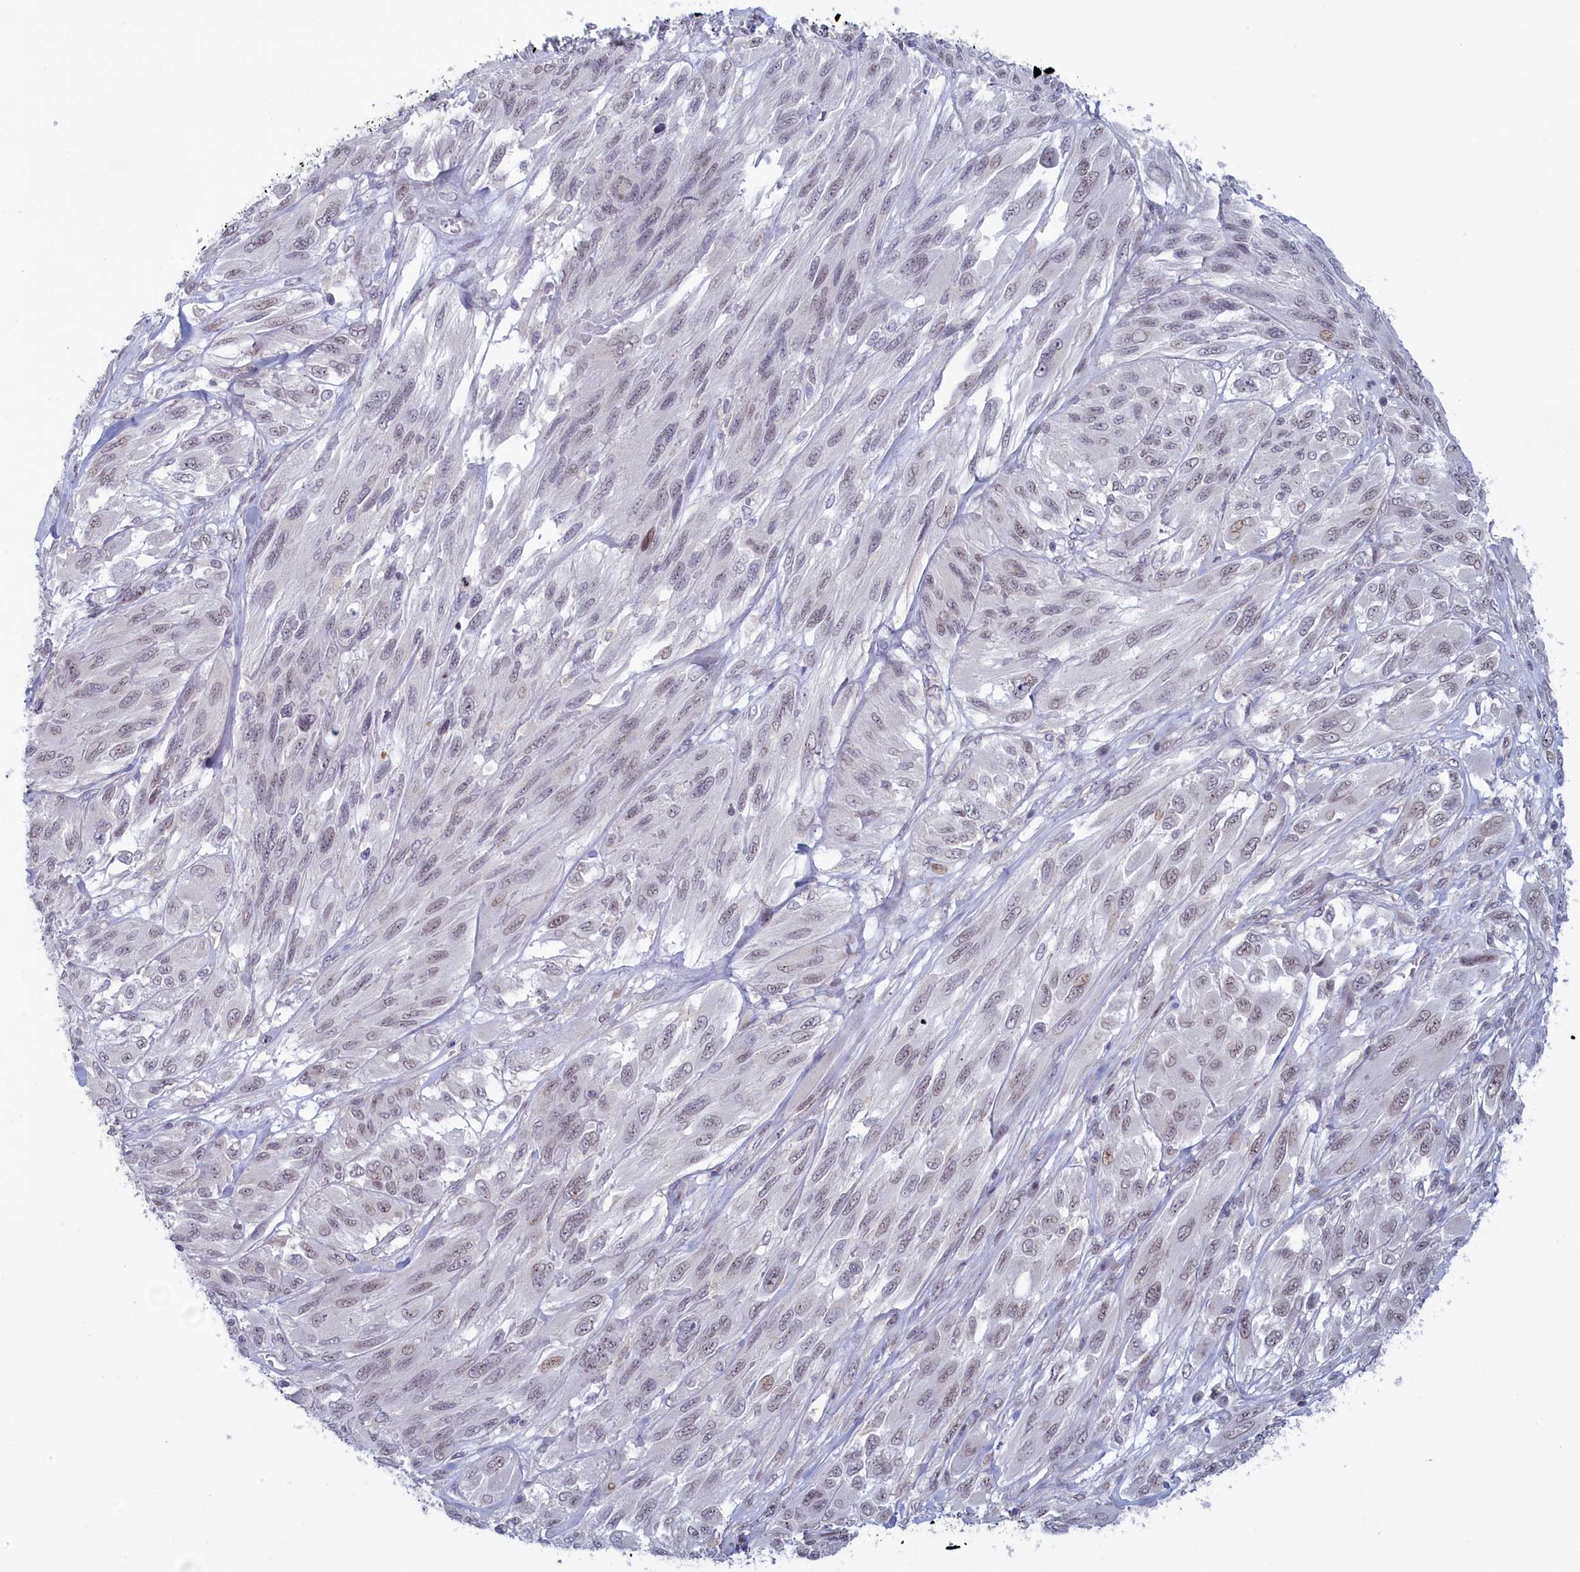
{"staining": {"intensity": "weak", "quantity": "<25%", "location": "nuclear"}, "tissue": "melanoma", "cell_type": "Tumor cells", "image_type": "cancer", "snomed": [{"axis": "morphology", "description": "Malignant melanoma, NOS"}, {"axis": "topography", "description": "Skin"}], "caption": "DAB immunohistochemical staining of melanoma demonstrates no significant staining in tumor cells.", "gene": "ATF7IP2", "patient": {"sex": "female", "age": 91}}